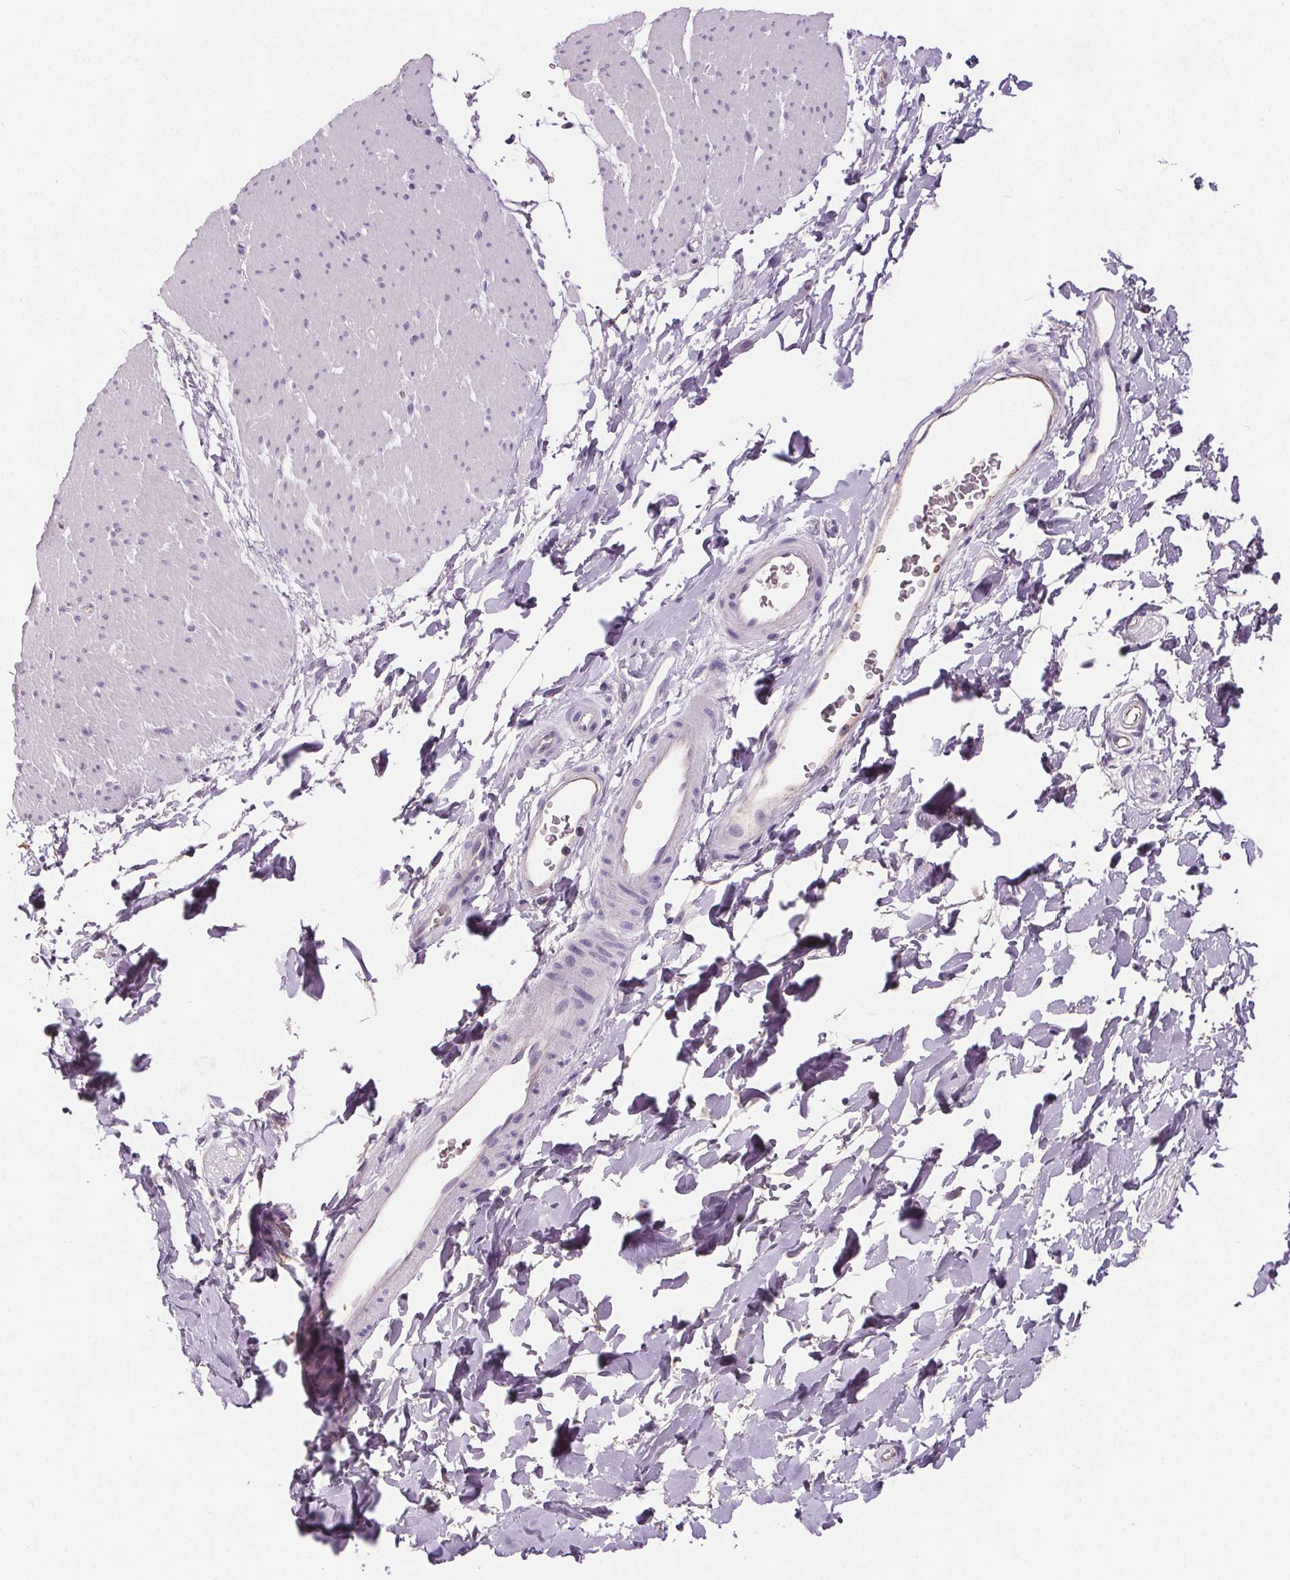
{"staining": {"intensity": "negative", "quantity": "none", "location": "none"}, "tissue": "smooth muscle", "cell_type": "Smooth muscle cells", "image_type": "normal", "snomed": [{"axis": "morphology", "description": "Normal tissue, NOS"}, {"axis": "topography", "description": "Smooth muscle"}, {"axis": "topography", "description": "Rectum"}], "caption": "Immunohistochemistry photomicrograph of normal smooth muscle: human smooth muscle stained with DAB reveals no significant protein positivity in smooth muscle cells.", "gene": "CD5L", "patient": {"sex": "male", "age": 53}}